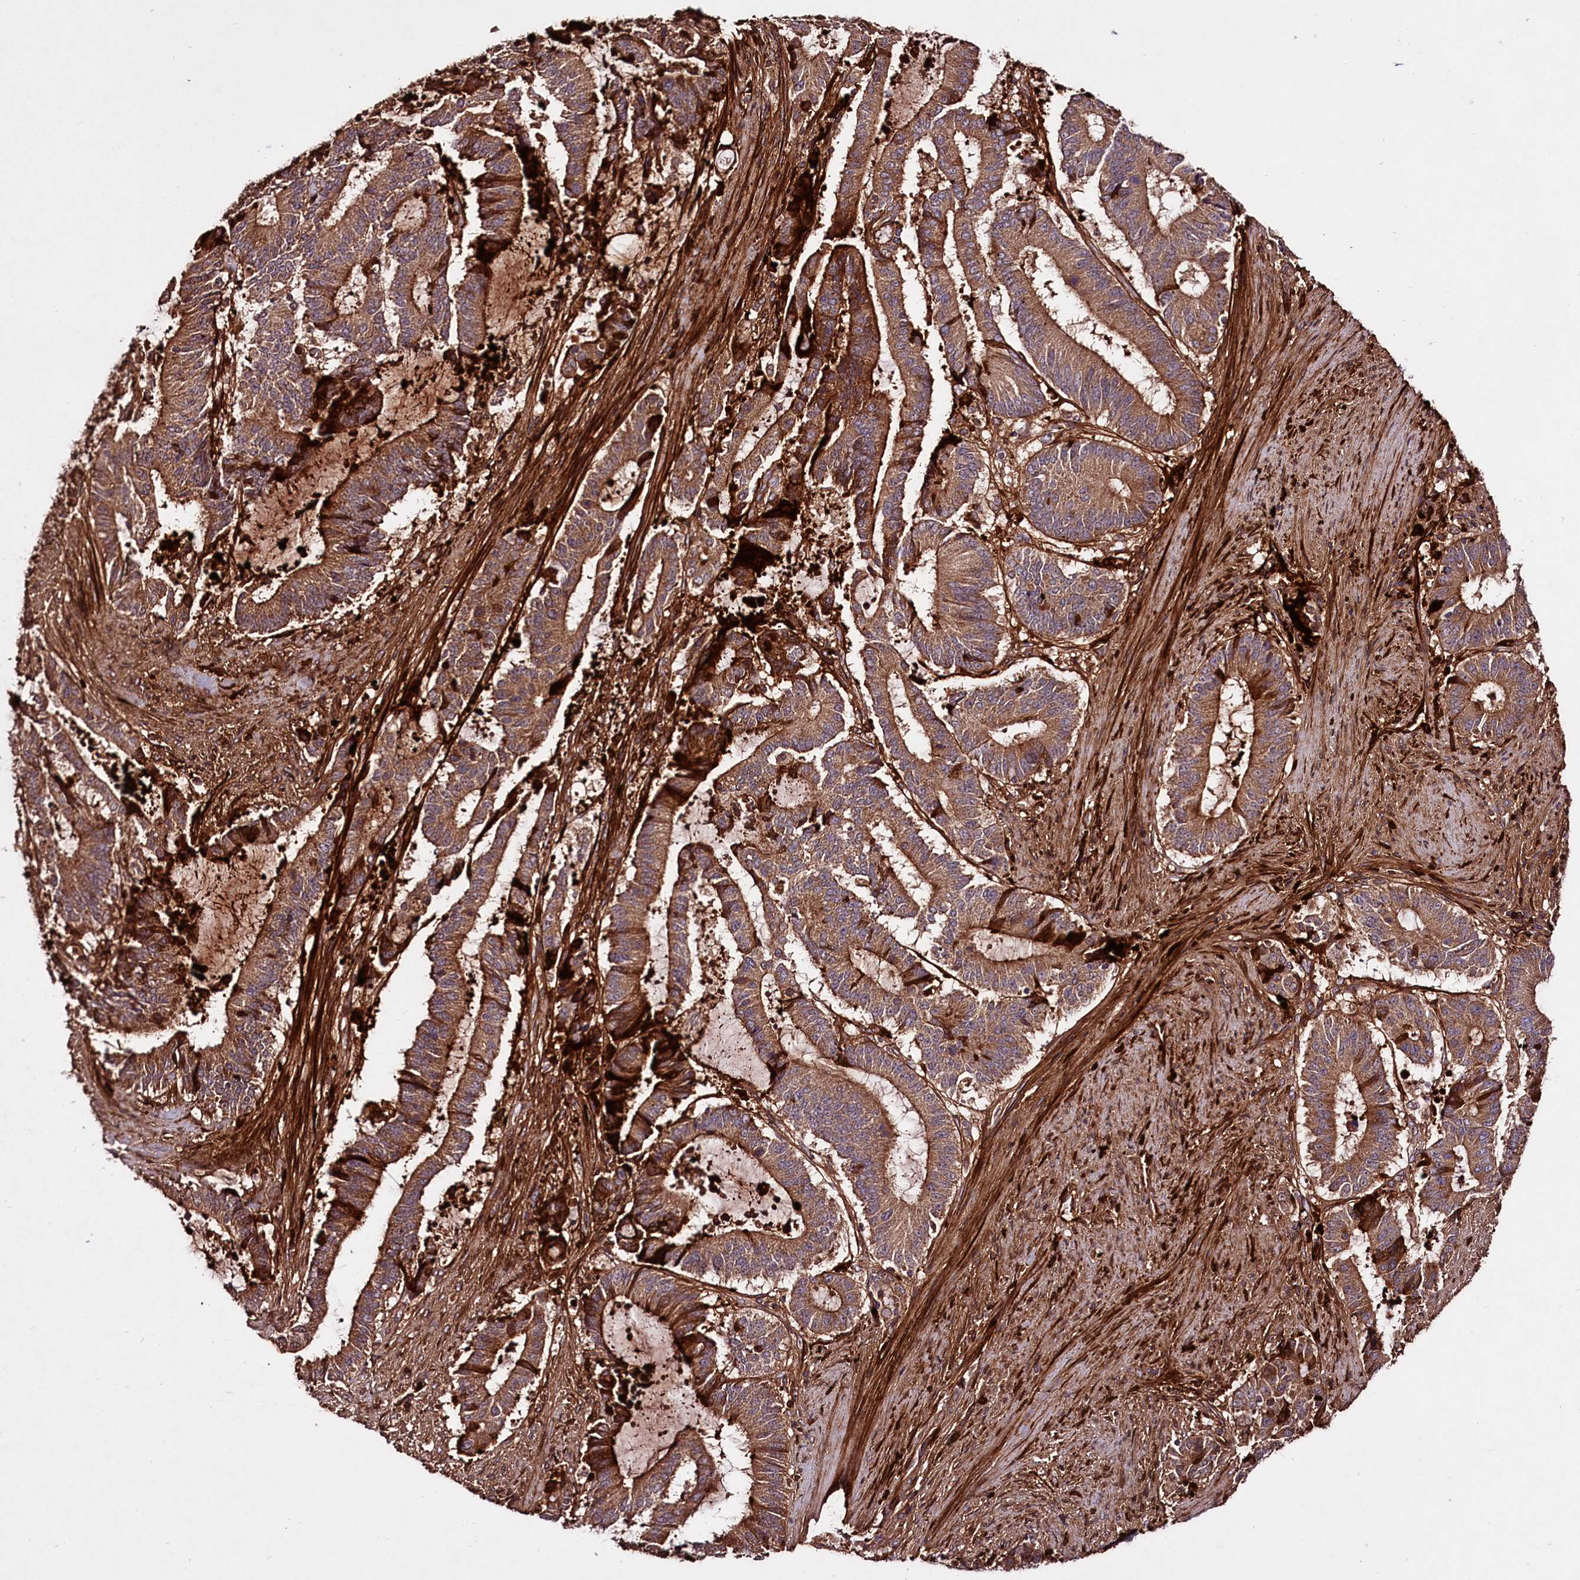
{"staining": {"intensity": "moderate", "quantity": ">75%", "location": "cytoplasmic/membranous"}, "tissue": "liver cancer", "cell_type": "Tumor cells", "image_type": "cancer", "snomed": [{"axis": "morphology", "description": "Normal tissue, NOS"}, {"axis": "morphology", "description": "Cholangiocarcinoma"}, {"axis": "topography", "description": "Liver"}, {"axis": "topography", "description": "Peripheral nerve tissue"}], "caption": "Cholangiocarcinoma (liver) tissue shows moderate cytoplasmic/membranous staining in about >75% of tumor cells", "gene": "TNPO3", "patient": {"sex": "female", "age": 73}}